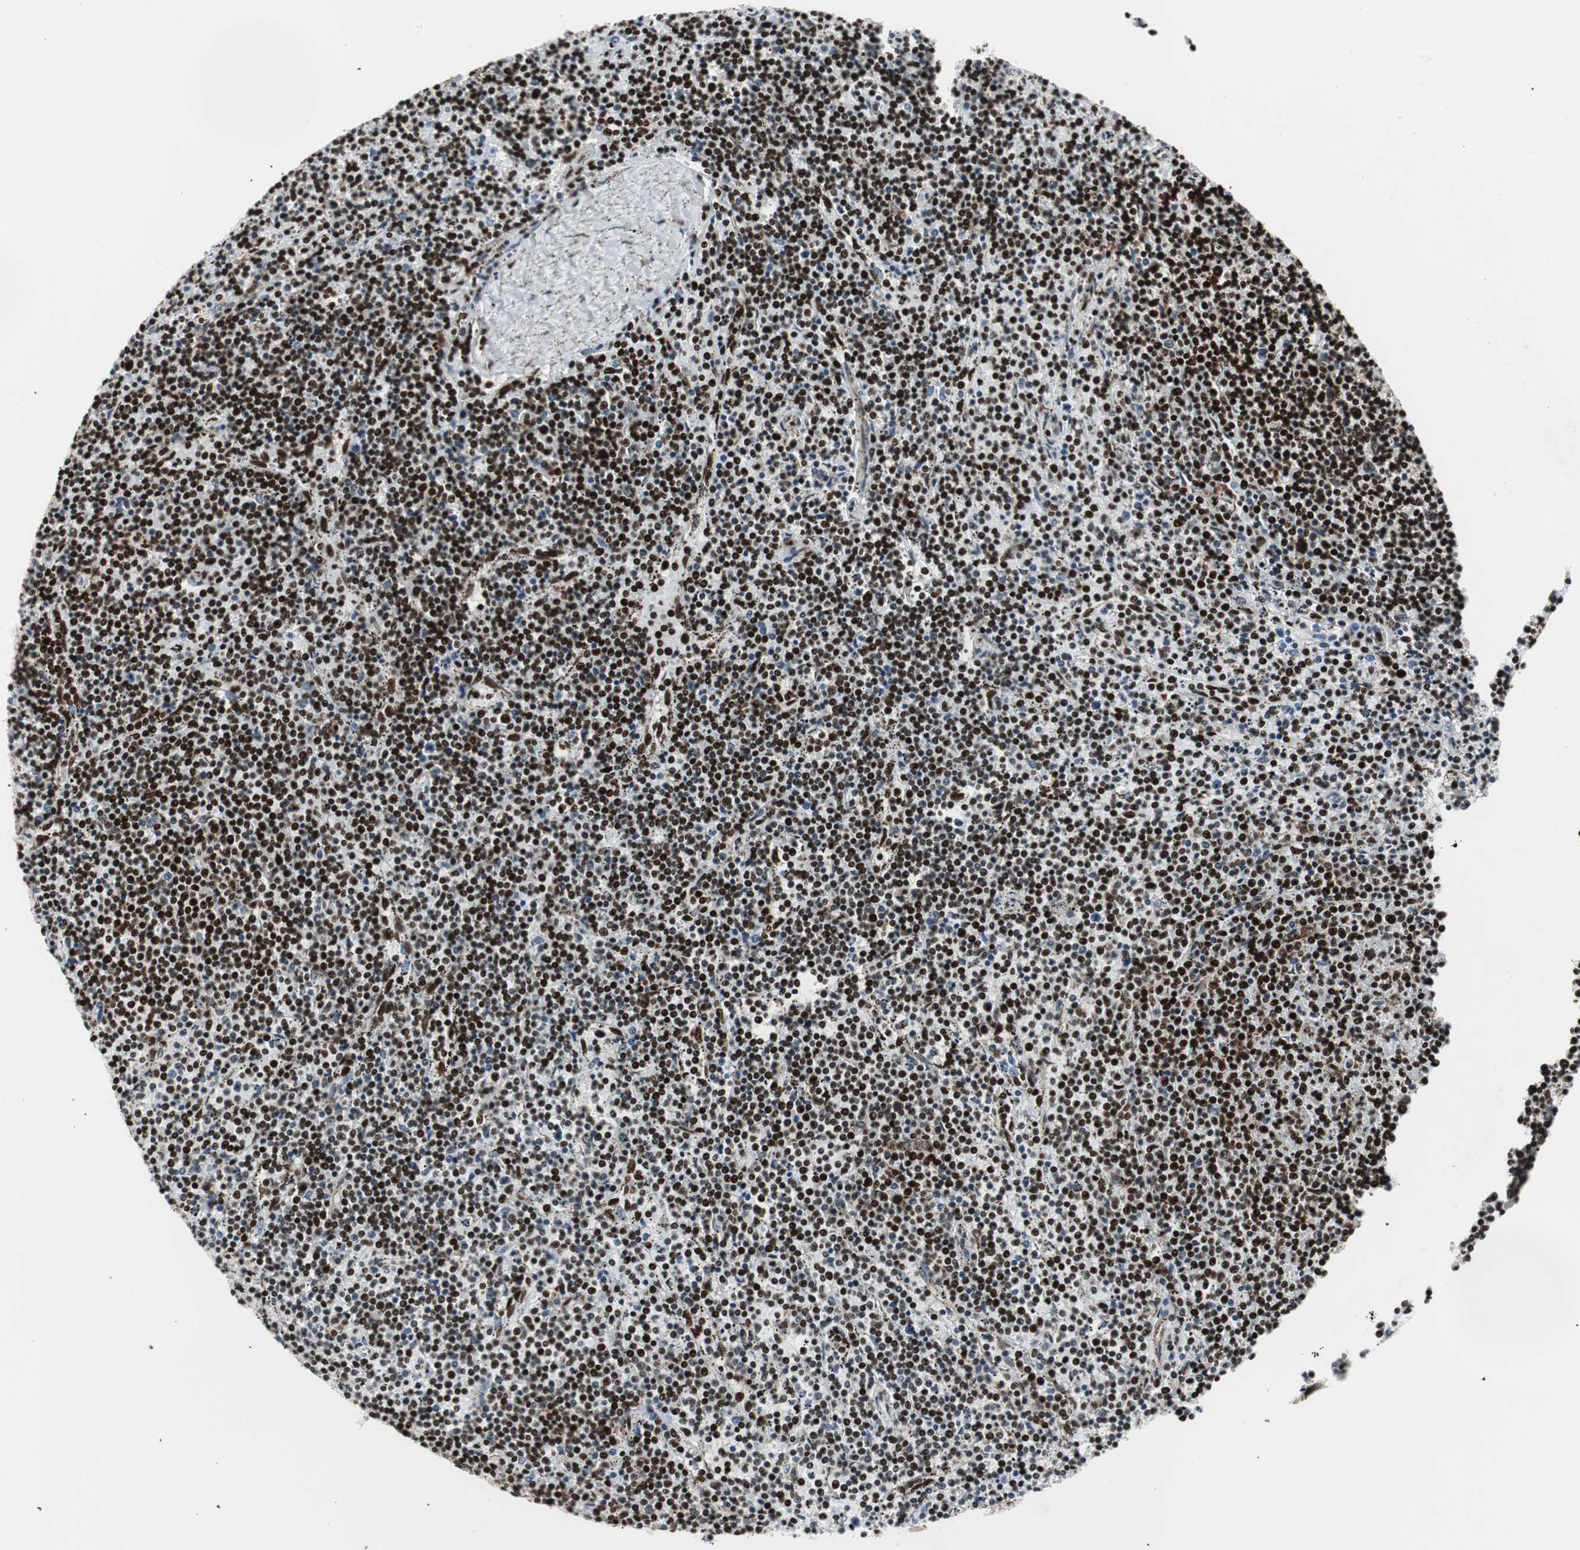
{"staining": {"intensity": "strong", "quantity": ">75%", "location": "nuclear"}, "tissue": "lymphoma", "cell_type": "Tumor cells", "image_type": "cancer", "snomed": [{"axis": "morphology", "description": "Malignant lymphoma, non-Hodgkin's type, Low grade"}, {"axis": "topography", "description": "Spleen"}], "caption": "Immunohistochemistry micrograph of lymphoma stained for a protein (brown), which shows high levels of strong nuclear positivity in approximately >75% of tumor cells.", "gene": "NCL", "patient": {"sex": "female", "age": 50}}